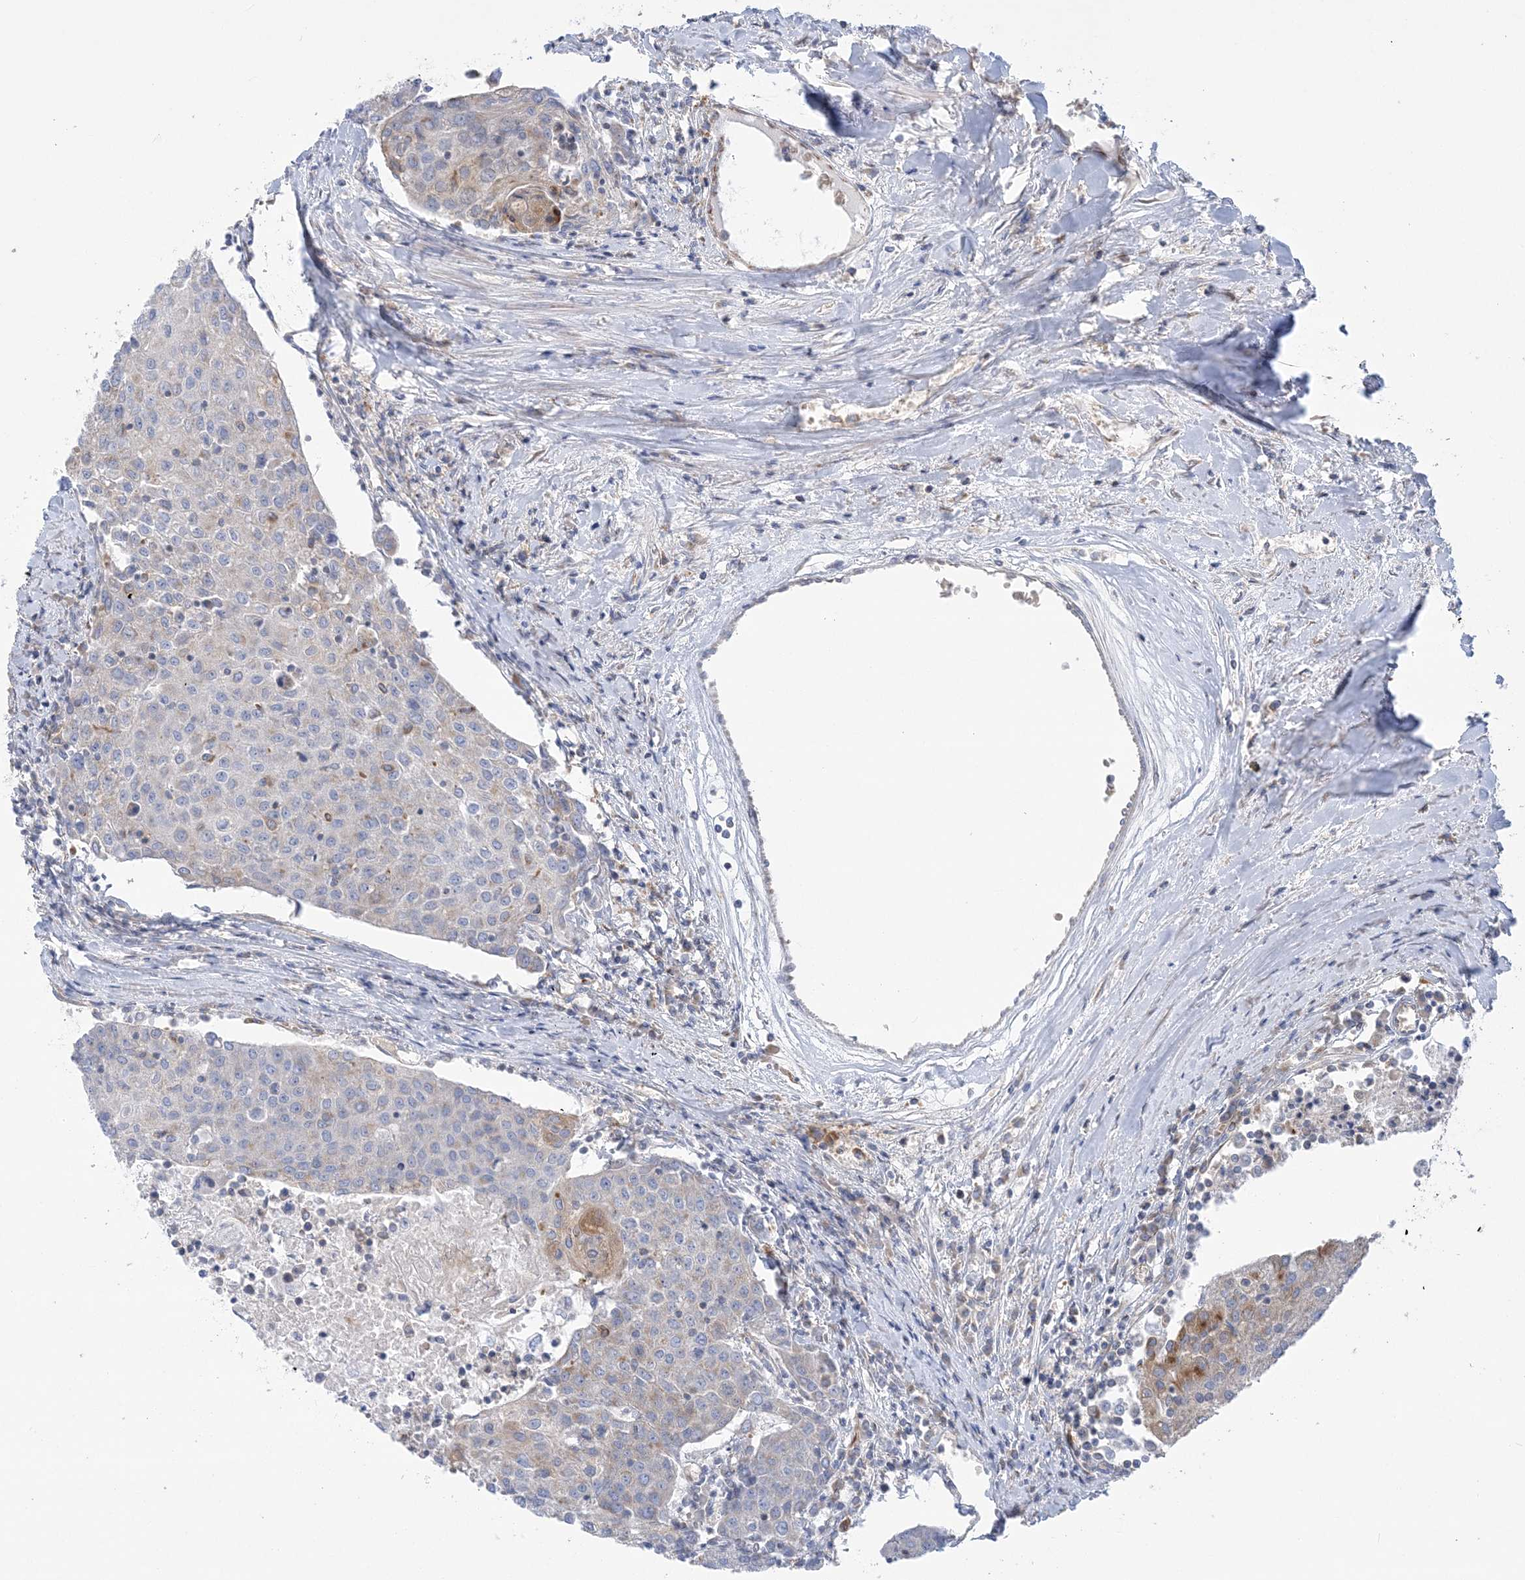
{"staining": {"intensity": "moderate", "quantity": "<25%", "location": "cytoplasmic/membranous"}, "tissue": "urothelial cancer", "cell_type": "Tumor cells", "image_type": "cancer", "snomed": [{"axis": "morphology", "description": "Urothelial carcinoma, High grade"}, {"axis": "topography", "description": "Urinary bladder"}], "caption": "This is an image of immunohistochemistry (IHC) staining of urothelial carcinoma (high-grade), which shows moderate staining in the cytoplasmic/membranous of tumor cells.", "gene": "FAM114A2", "patient": {"sex": "female", "age": 85}}